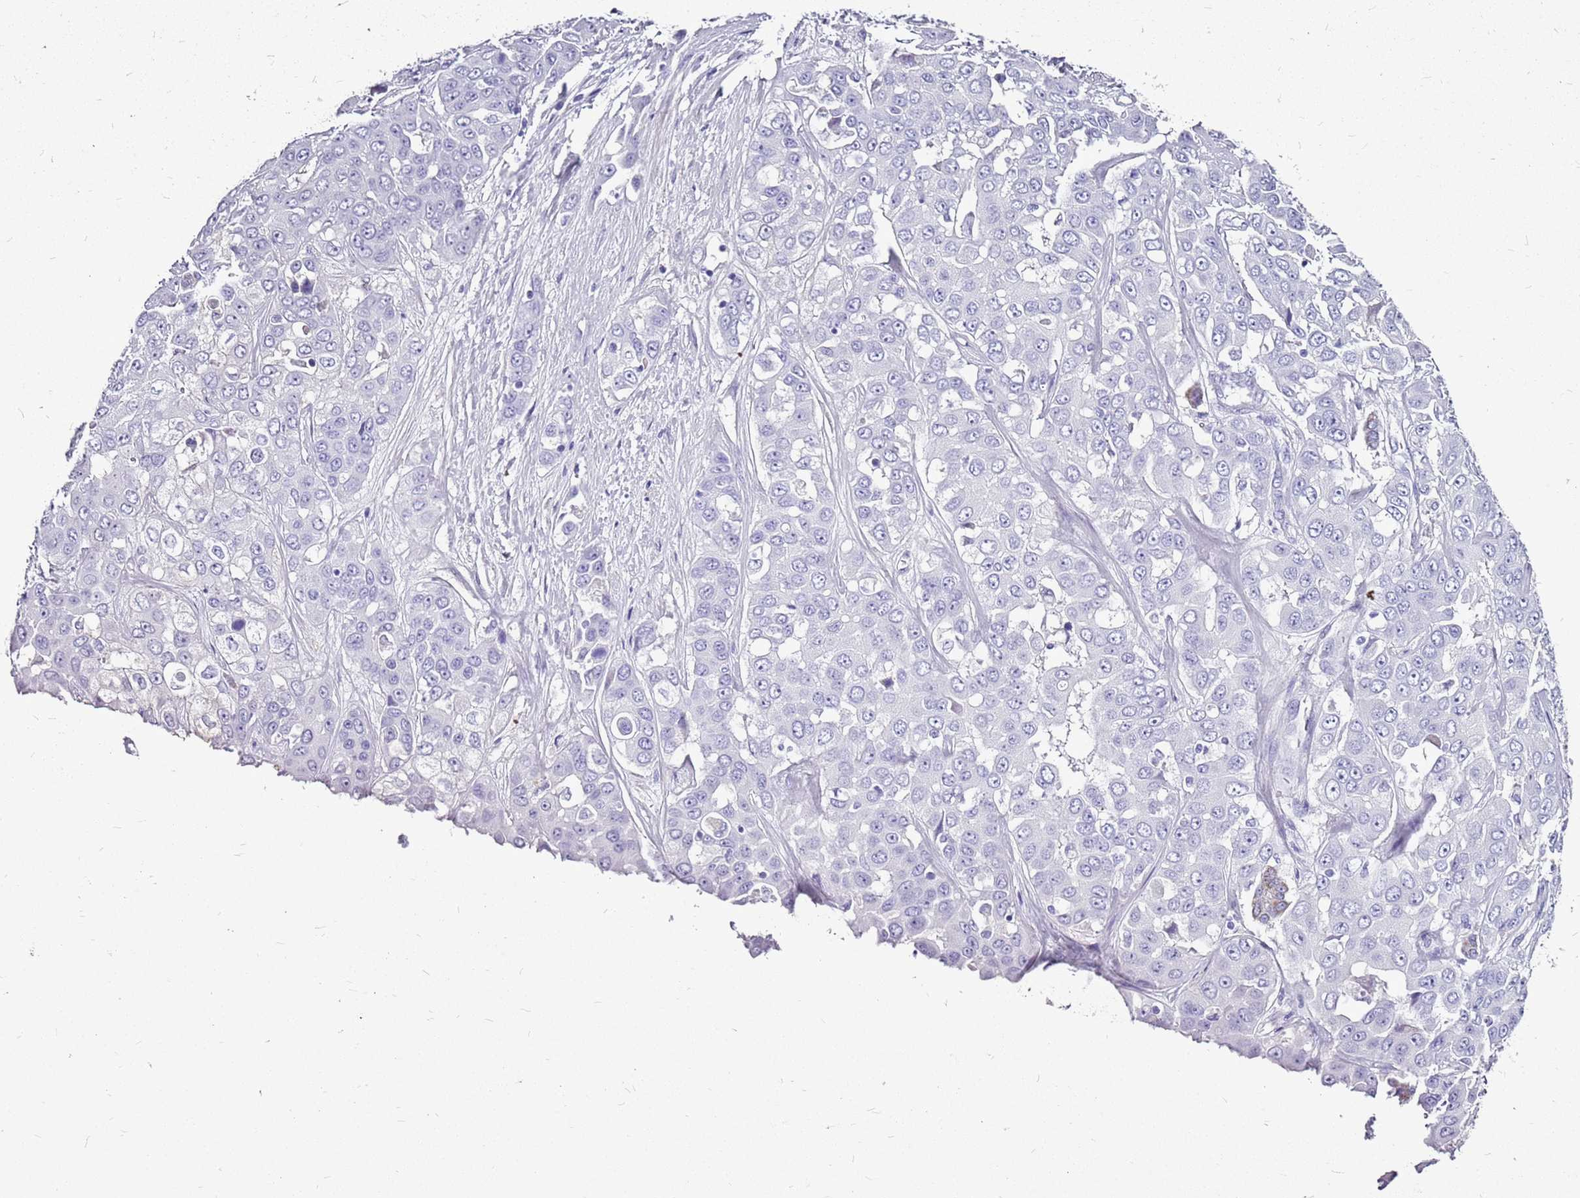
{"staining": {"intensity": "negative", "quantity": "none", "location": "none"}, "tissue": "liver cancer", "cell_type": "Tumor cells", "image_type": "cancer", "snomed": [{"axis": "morphology", "description": "Cholangiocarcinoma"}, {"axis": "topography", "description": "Liver"}], "caption": "Liver cancer (cholangiocarcinoma) stained for a protein using immunohistochemistry (IHC) shows no expression tumor cells.", "gene": "ACSS3", "patient": {"sex": "female", "age": 52}}